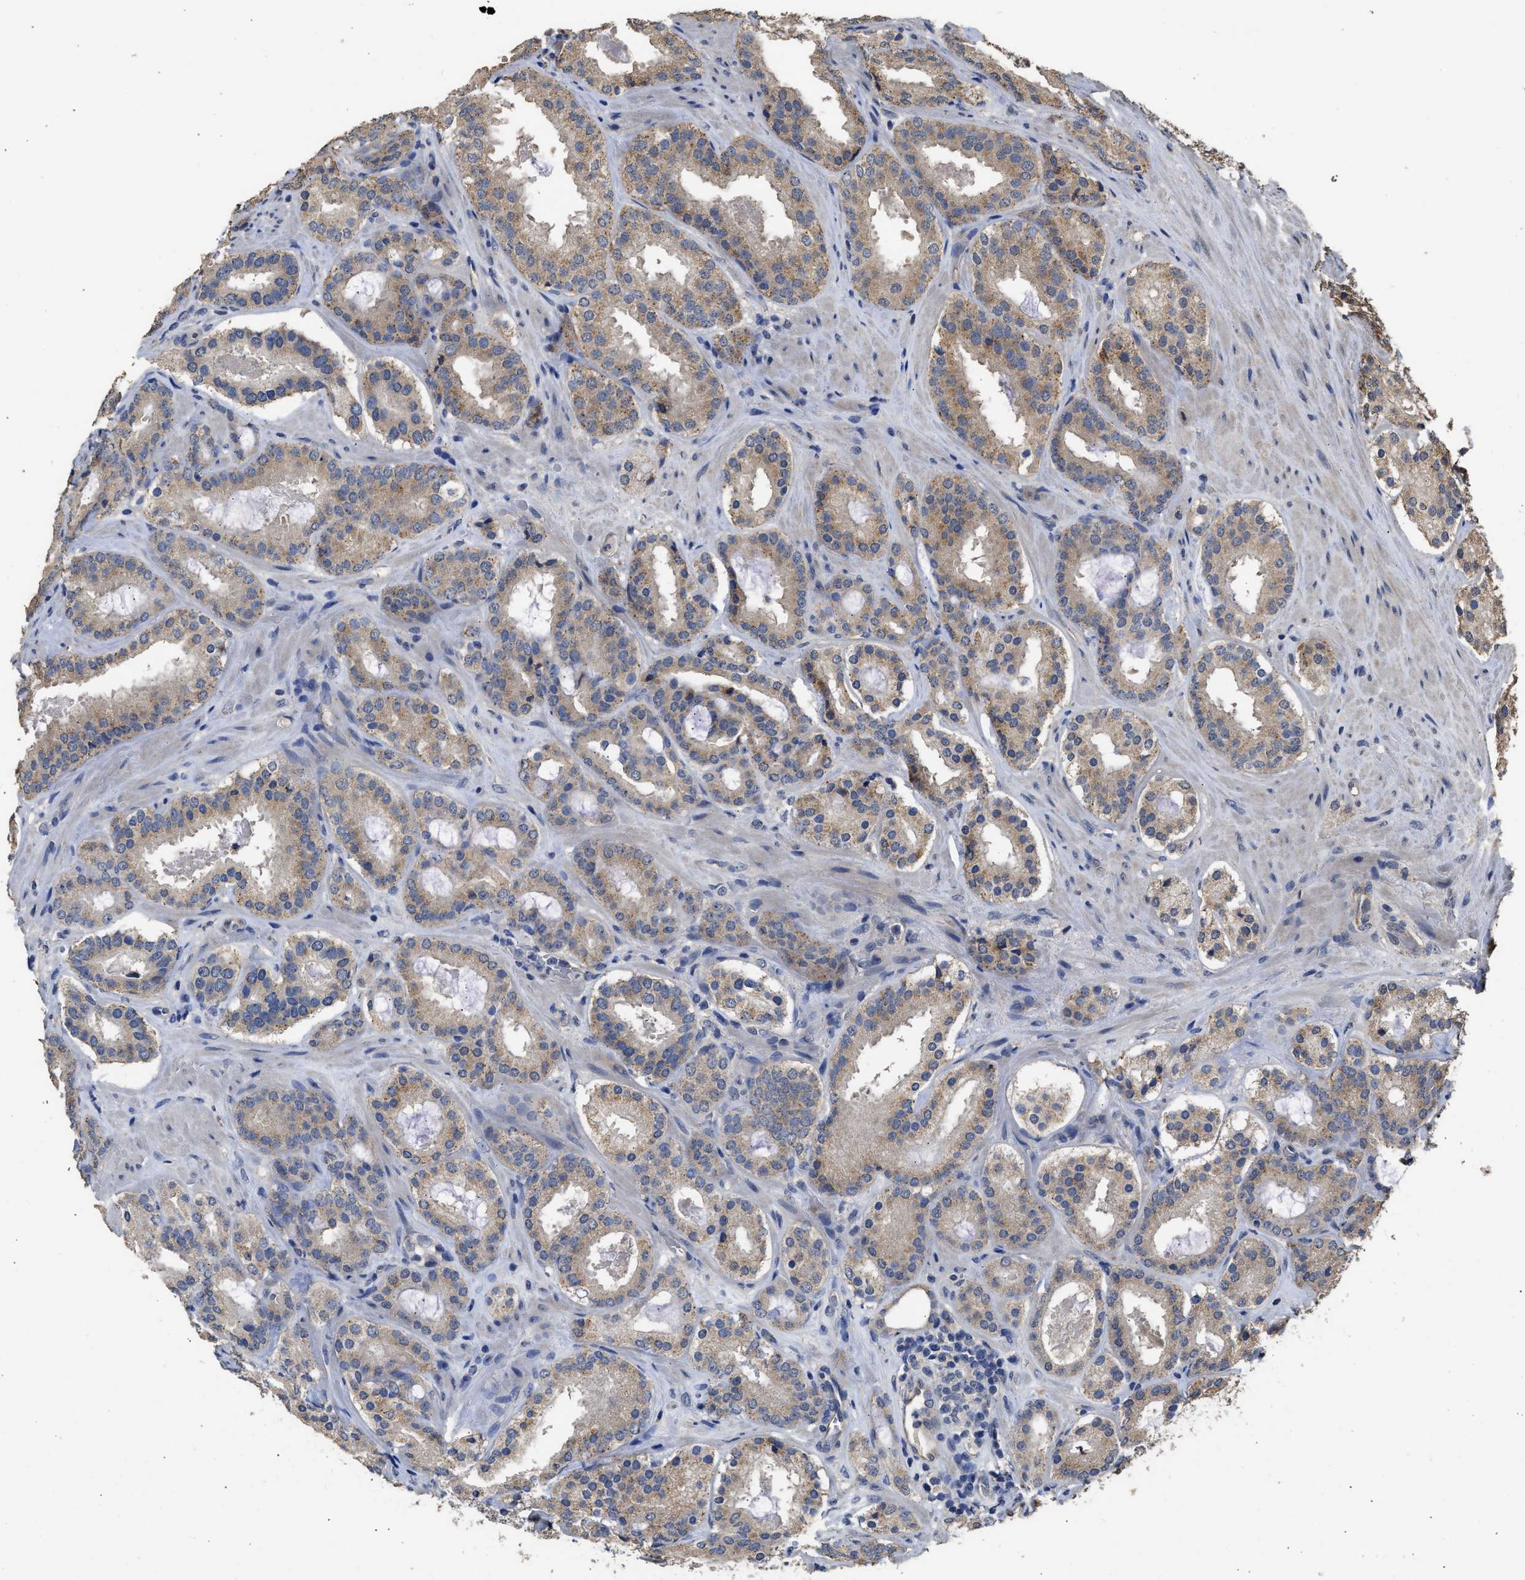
{"staining": {"intensity": "moderate", "quantity": "25%-75%", "location": "cytoplasmic/membranous"}, "tissue": "prostate cancer", "cell_type": "Tumor cells", "image_type": "cancer", "snomed": [{"axis": "morphology", "description": "Adenocarcinoma, Low grade"}, {"axis": "topography", "description": "Prostate"}], "caption": "This micrograph shows IHC staining of human prostate adenocarcinoma (low-grade), with medium moderate cytoplasmic/membranous expression in approximately 25%-75% of tumor cells.", "gene": "SPINT2", "patient": {"sex": "male", "age": 69}}